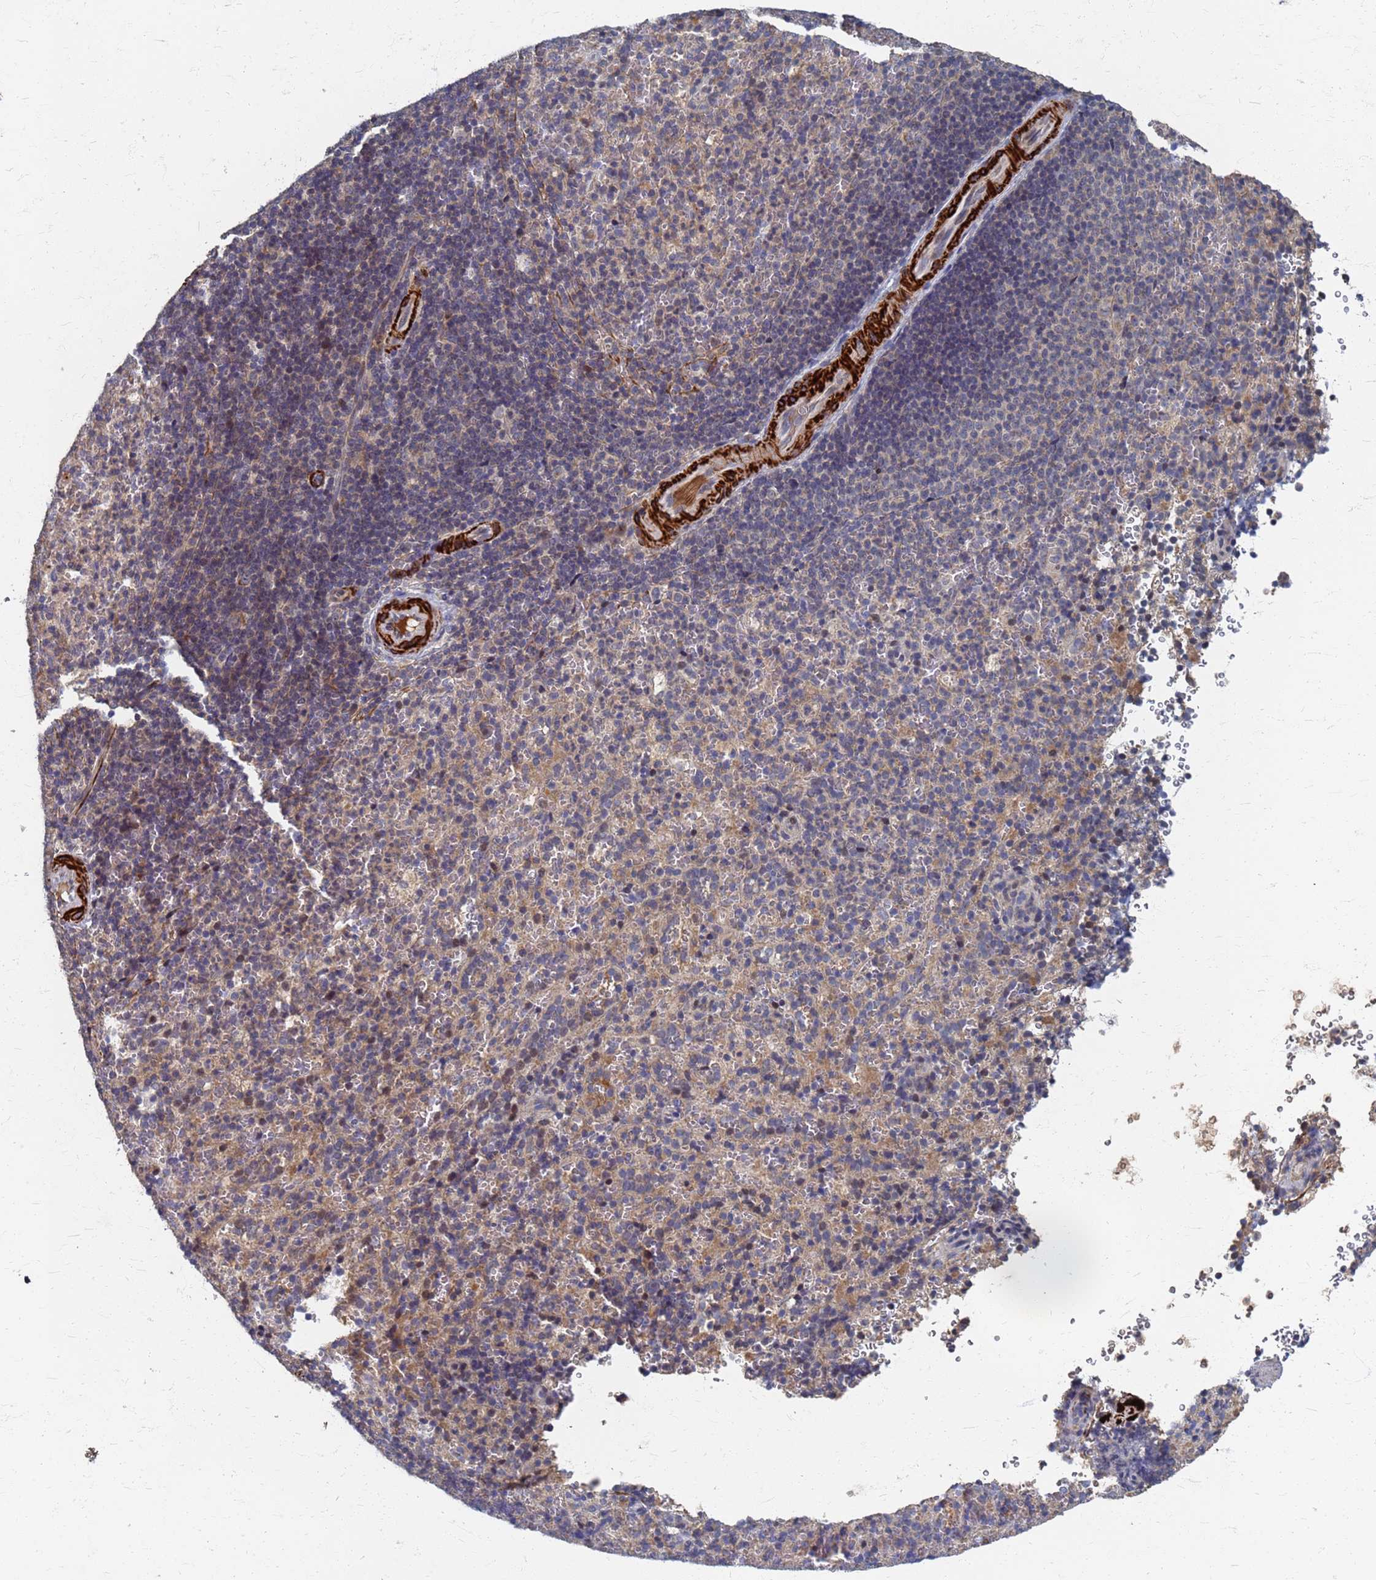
{"staining": {"intensity": "negative", "quantity": "none", "location": "none"}, "tissue": "spleen", "cell_type": "Cells in red pulp", "image_type": "normal", "snomed": [{"axis": "morphology", "description": "Normal tissue, NOS"}, {"axis": "topography", "description": "Spleen"}], "caption": "High power microscopy micrograph of an IHC micrograph of benign spleen, revealing no significant expression in cells in red pulp.", "gene": "ATPAF1", "patient": {"sex": "female", "age": 21}}